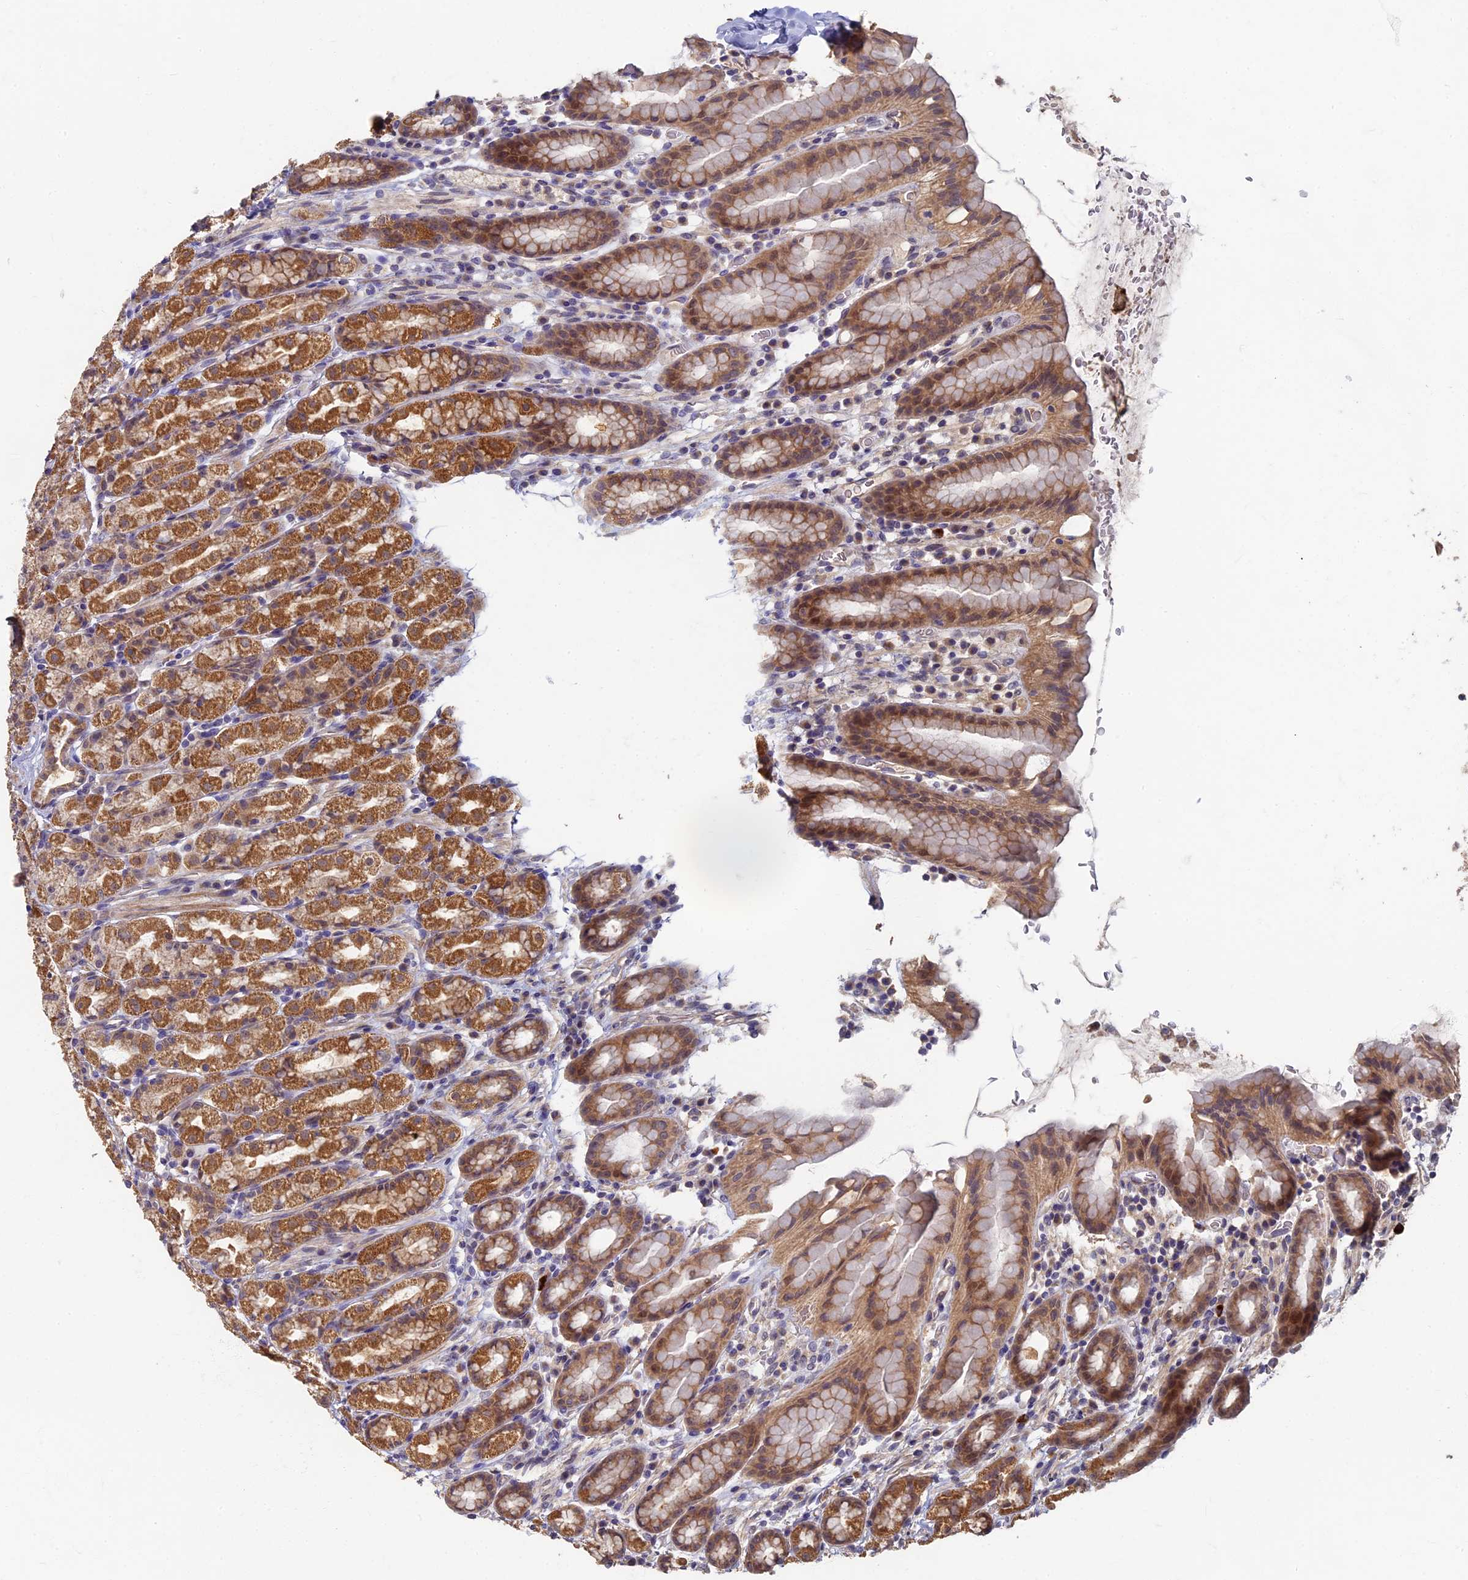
{"staining": {"intensity": "moderate", "quantity": ">75%", "location": "cytoplasmic/membranous"}, "tissue": "stomach", "cell_type": "Glandular cells", "image_type": "normal", "snomed": [{"axis": "morphology", "description": "Normal tissue, NOS"}, {"axis": "topography", "description": "Stomach, upper"}, {"axis": "topography", "description": "Stomach, lower"}, {"axis": "topography", "description": "Small intestine"}], "caption": "Immunohistochemistry of unremarkable human stomach demonstrates medium levels of moderate cytoplasmic/membranous expression in about >75% of glandular cells. The staining was performed using DAB, with brown indicating positive protein expression. Nuclei are stained blue with hematoxylin.", "gene": "RSPH3", "patient": {"sex": "male", "age": 68}}